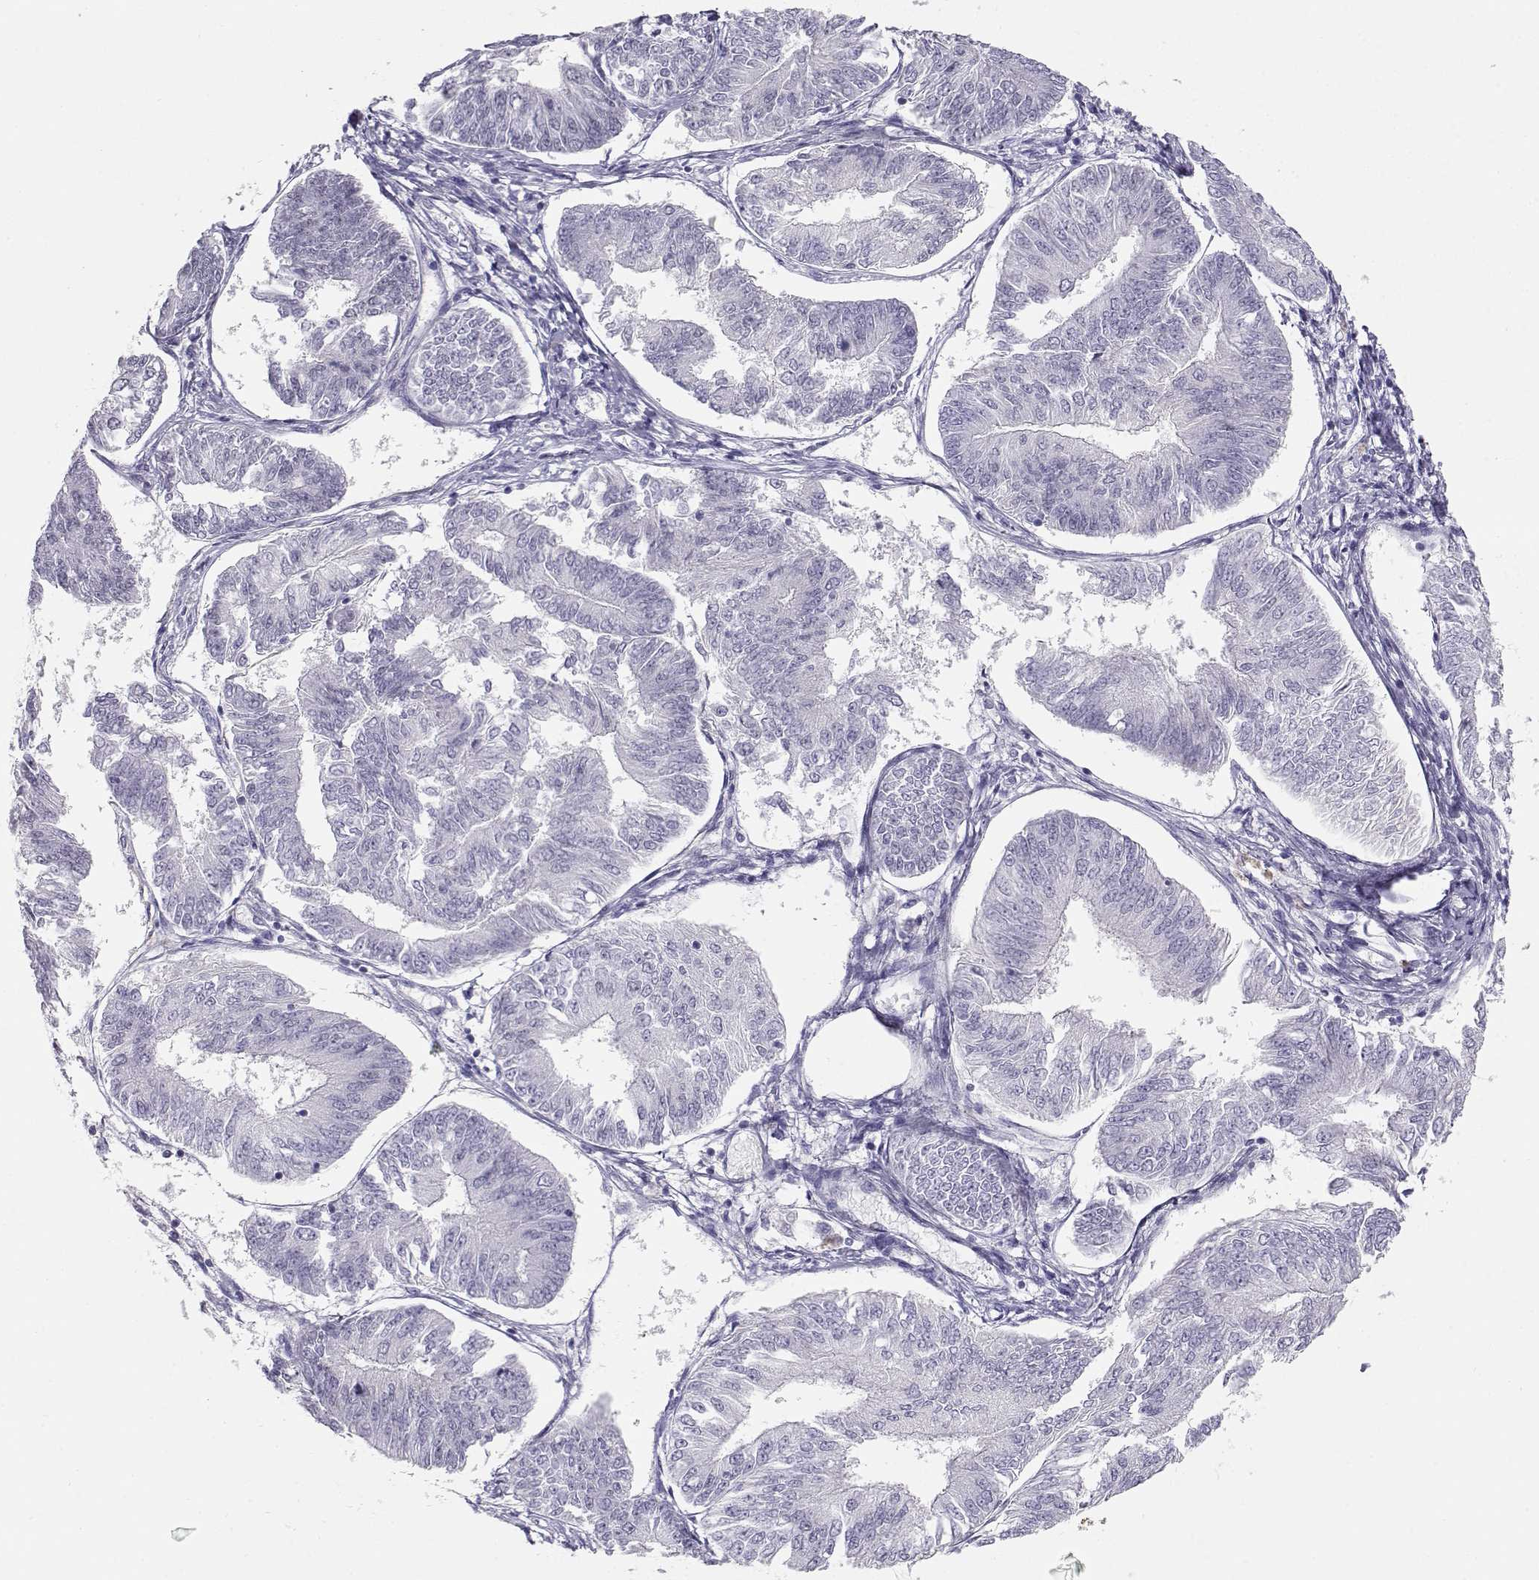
{"staining": {"intensity": "negative", "quantity": "none", "location": "none"}, "tissue": "endometrial cancer", "cell_type": "Tumor cells", "image_type": "cancer", "snomed": [{"axis": "morphology", "description": "Adenocarcinoma, NOS"}, {"axis": "topography", "description": "Endometrium"}], "caption": "The immunohistochemistry (IHC) photomicrograph has no significant positivity in tumor cells of endometrial adenocarcinoma tissue.", "gene": "OPN5", "patient": {"sex": "female", "age": 58}}